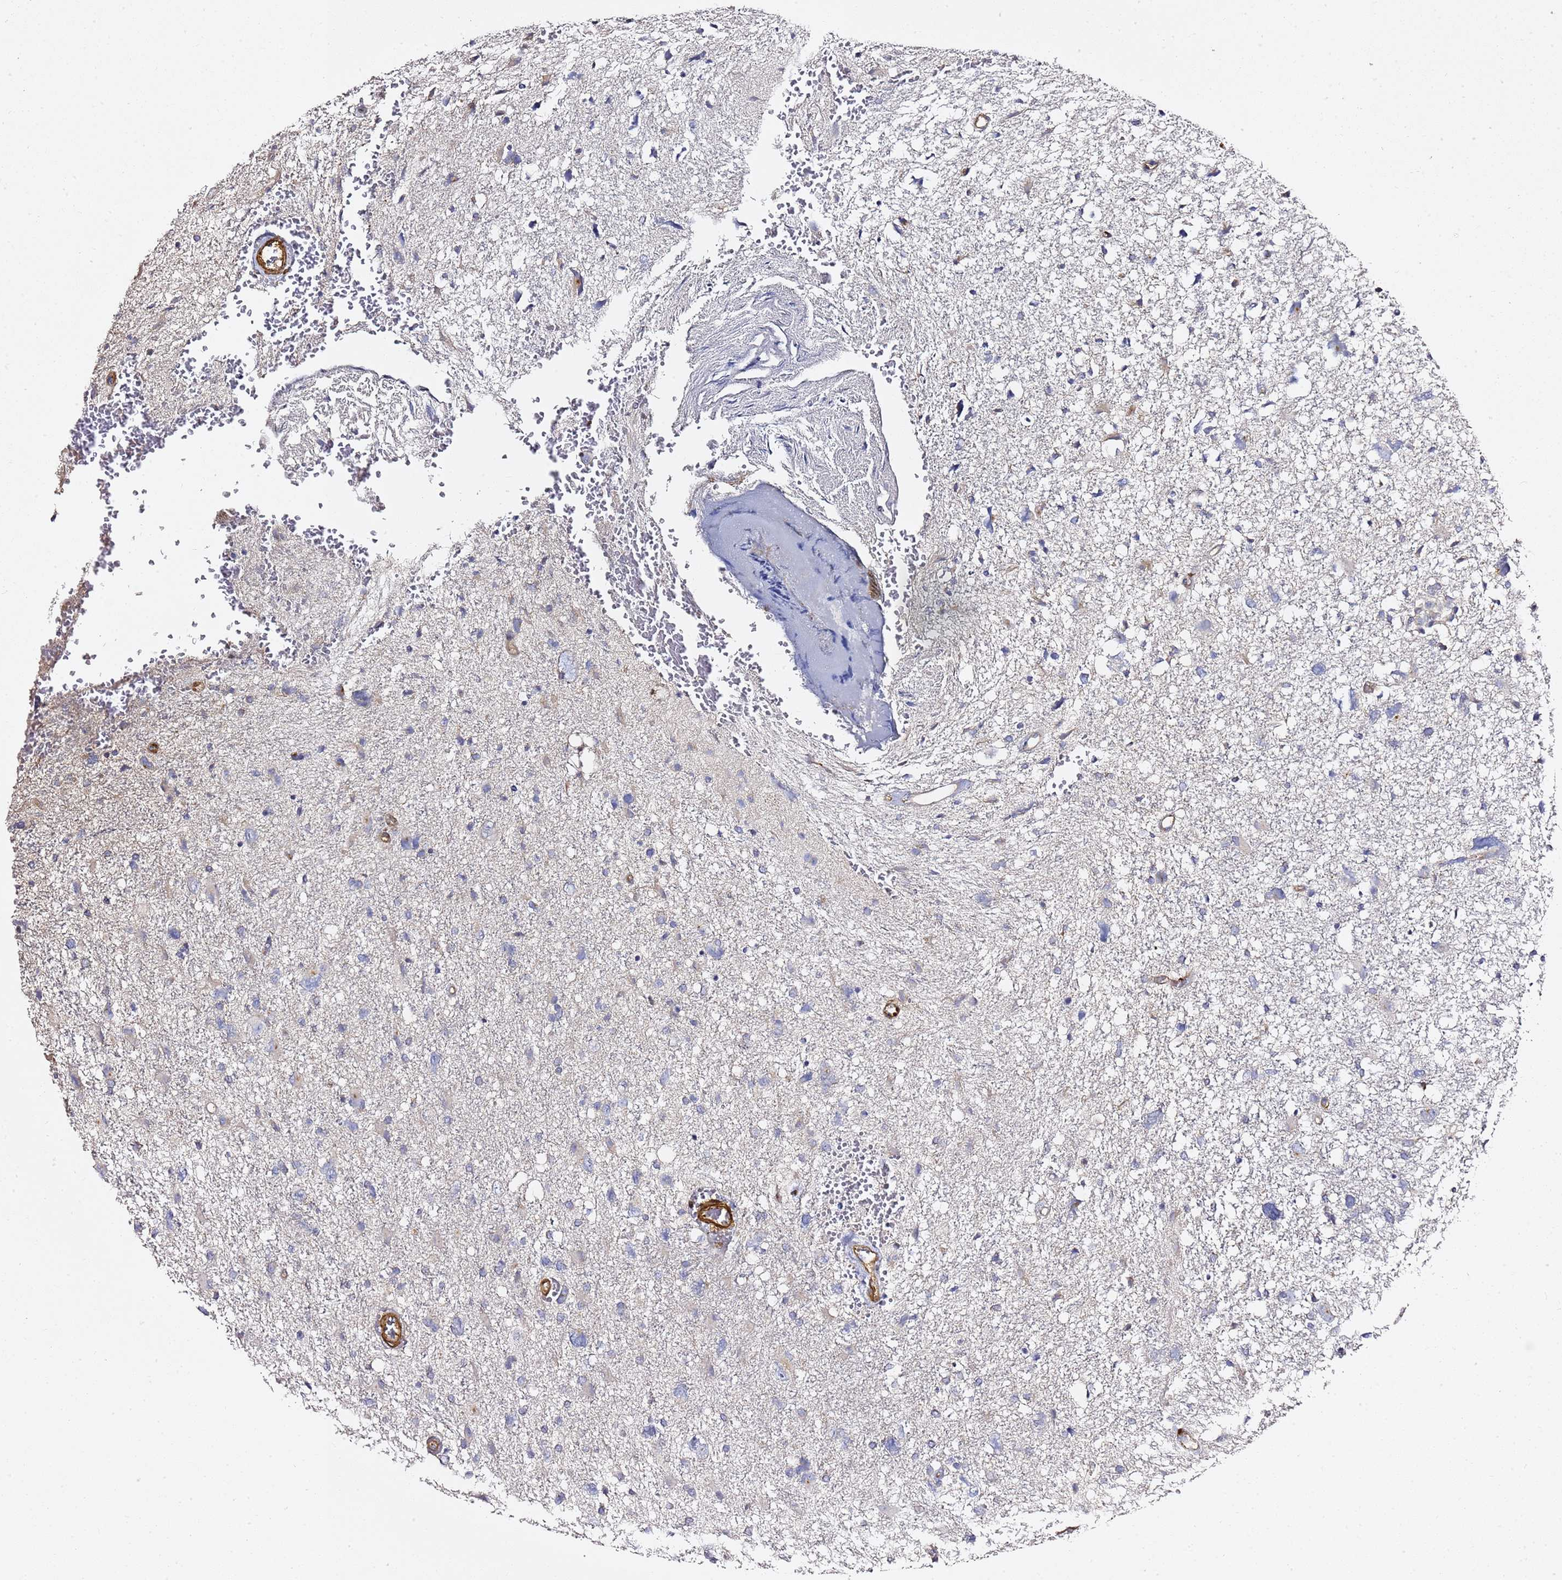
{"staining": {"intensity": "negative", "quantity": "none", "location": "none"}, "tissue": "glioma", "cell_type": "Tumor cells", "image_type": "cancer", "snomed": [{"axis": "morphology", "description": "Glioma, malignant, High grade"}, {"axis": "topography", "description": "Brain"}], "caption": "The IHC photomicrograph has no significant positivity in tumor cells of glioma tissue.", "gene": "EPS8L1", "patient": {"sex": "male", "age": 61}}